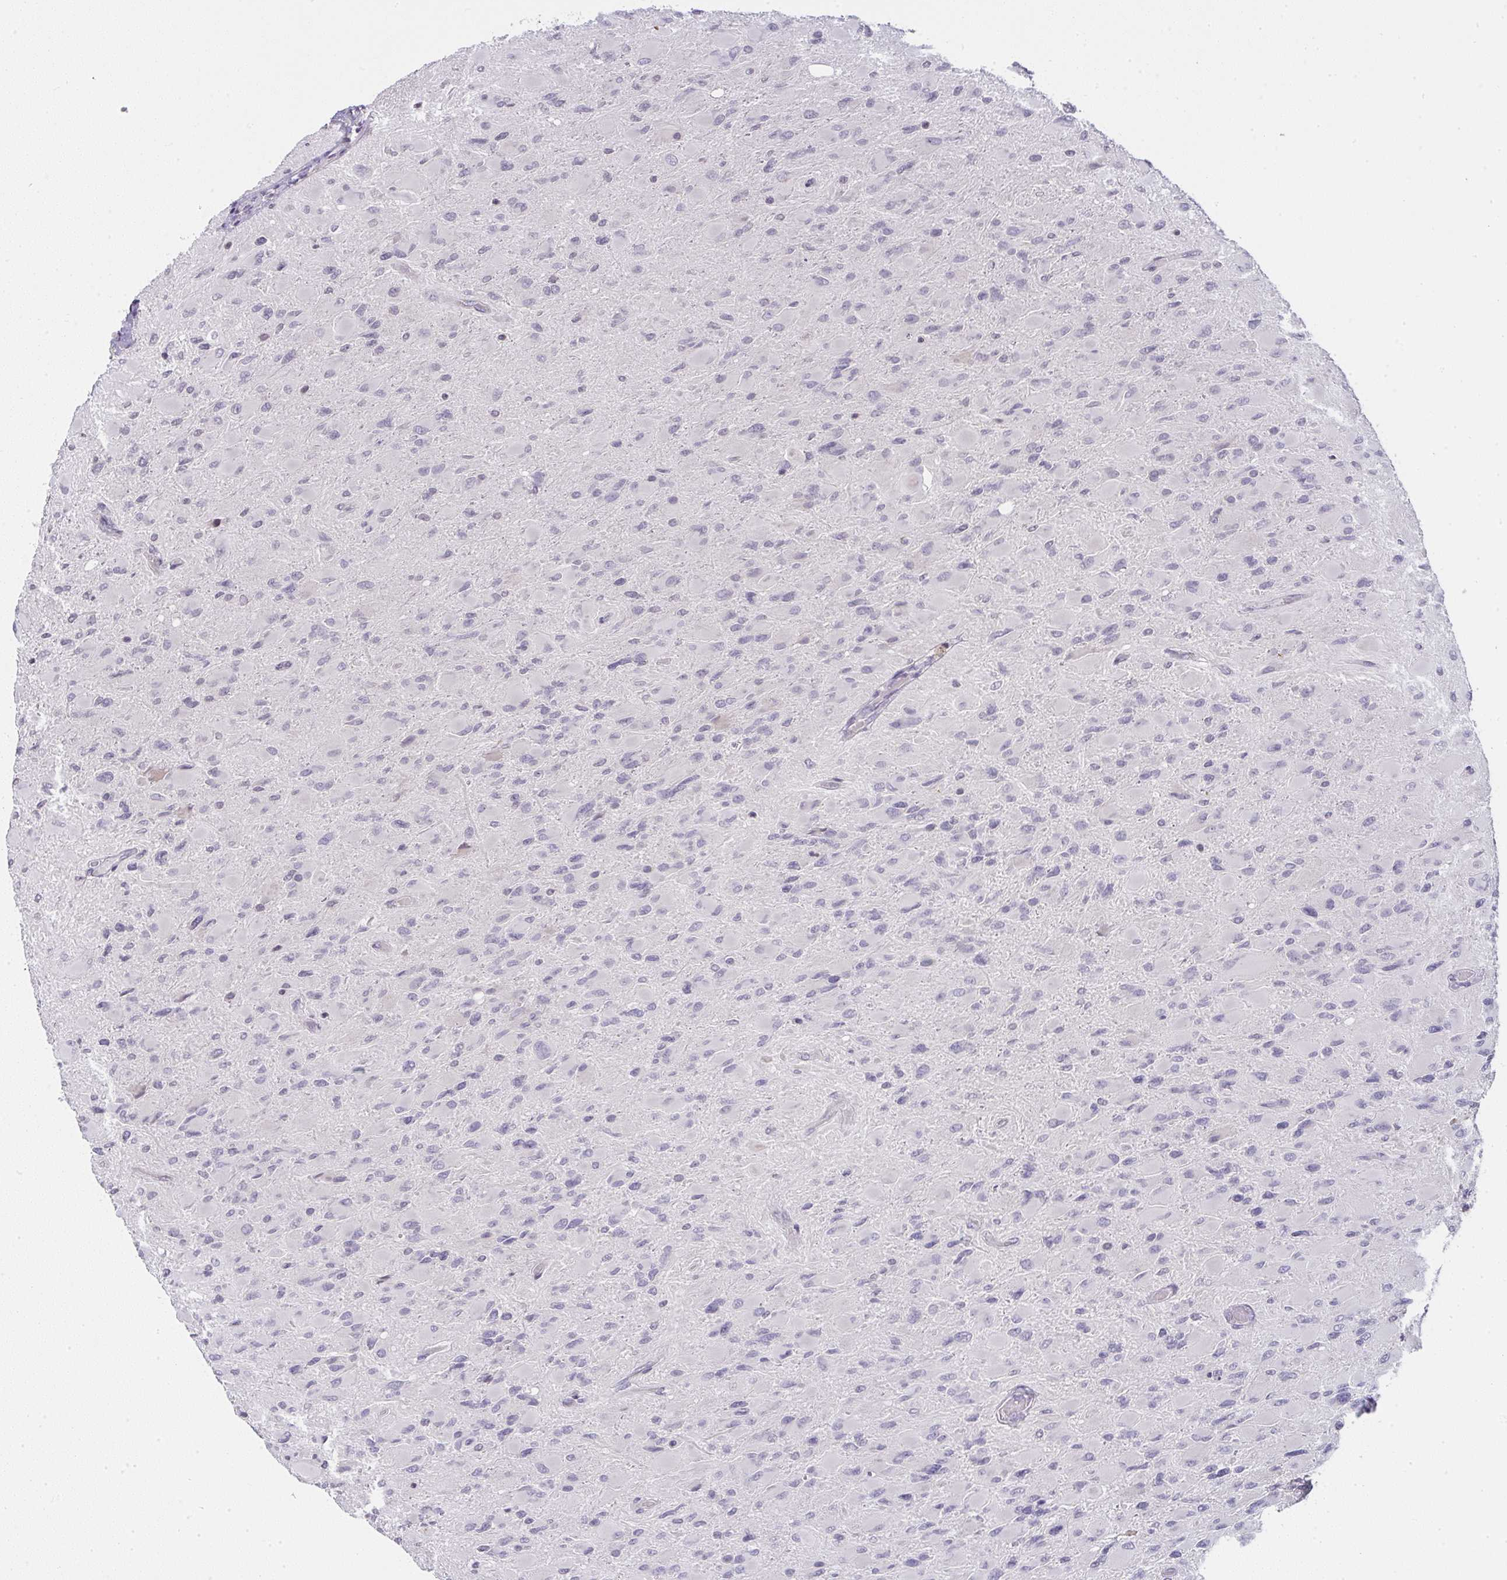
{"staining": {"intensity": "negative", "quantity": "none", "location": "none"}, "tissue": "glioma", "cell_type": "Tumor cells", "image_type": "cancer", "snomed": [{"axis": "morphology", "description": "Glioma, malignant, High grade"}, {"axis": "topography", "description": "Cerebral cortex"}], "caption": "Immunohistochemical staining of glioma reveals no significant positivity in tumor cells.", "gene": "CACNA1S", "patient": {"sex": "female", "age": 36}}